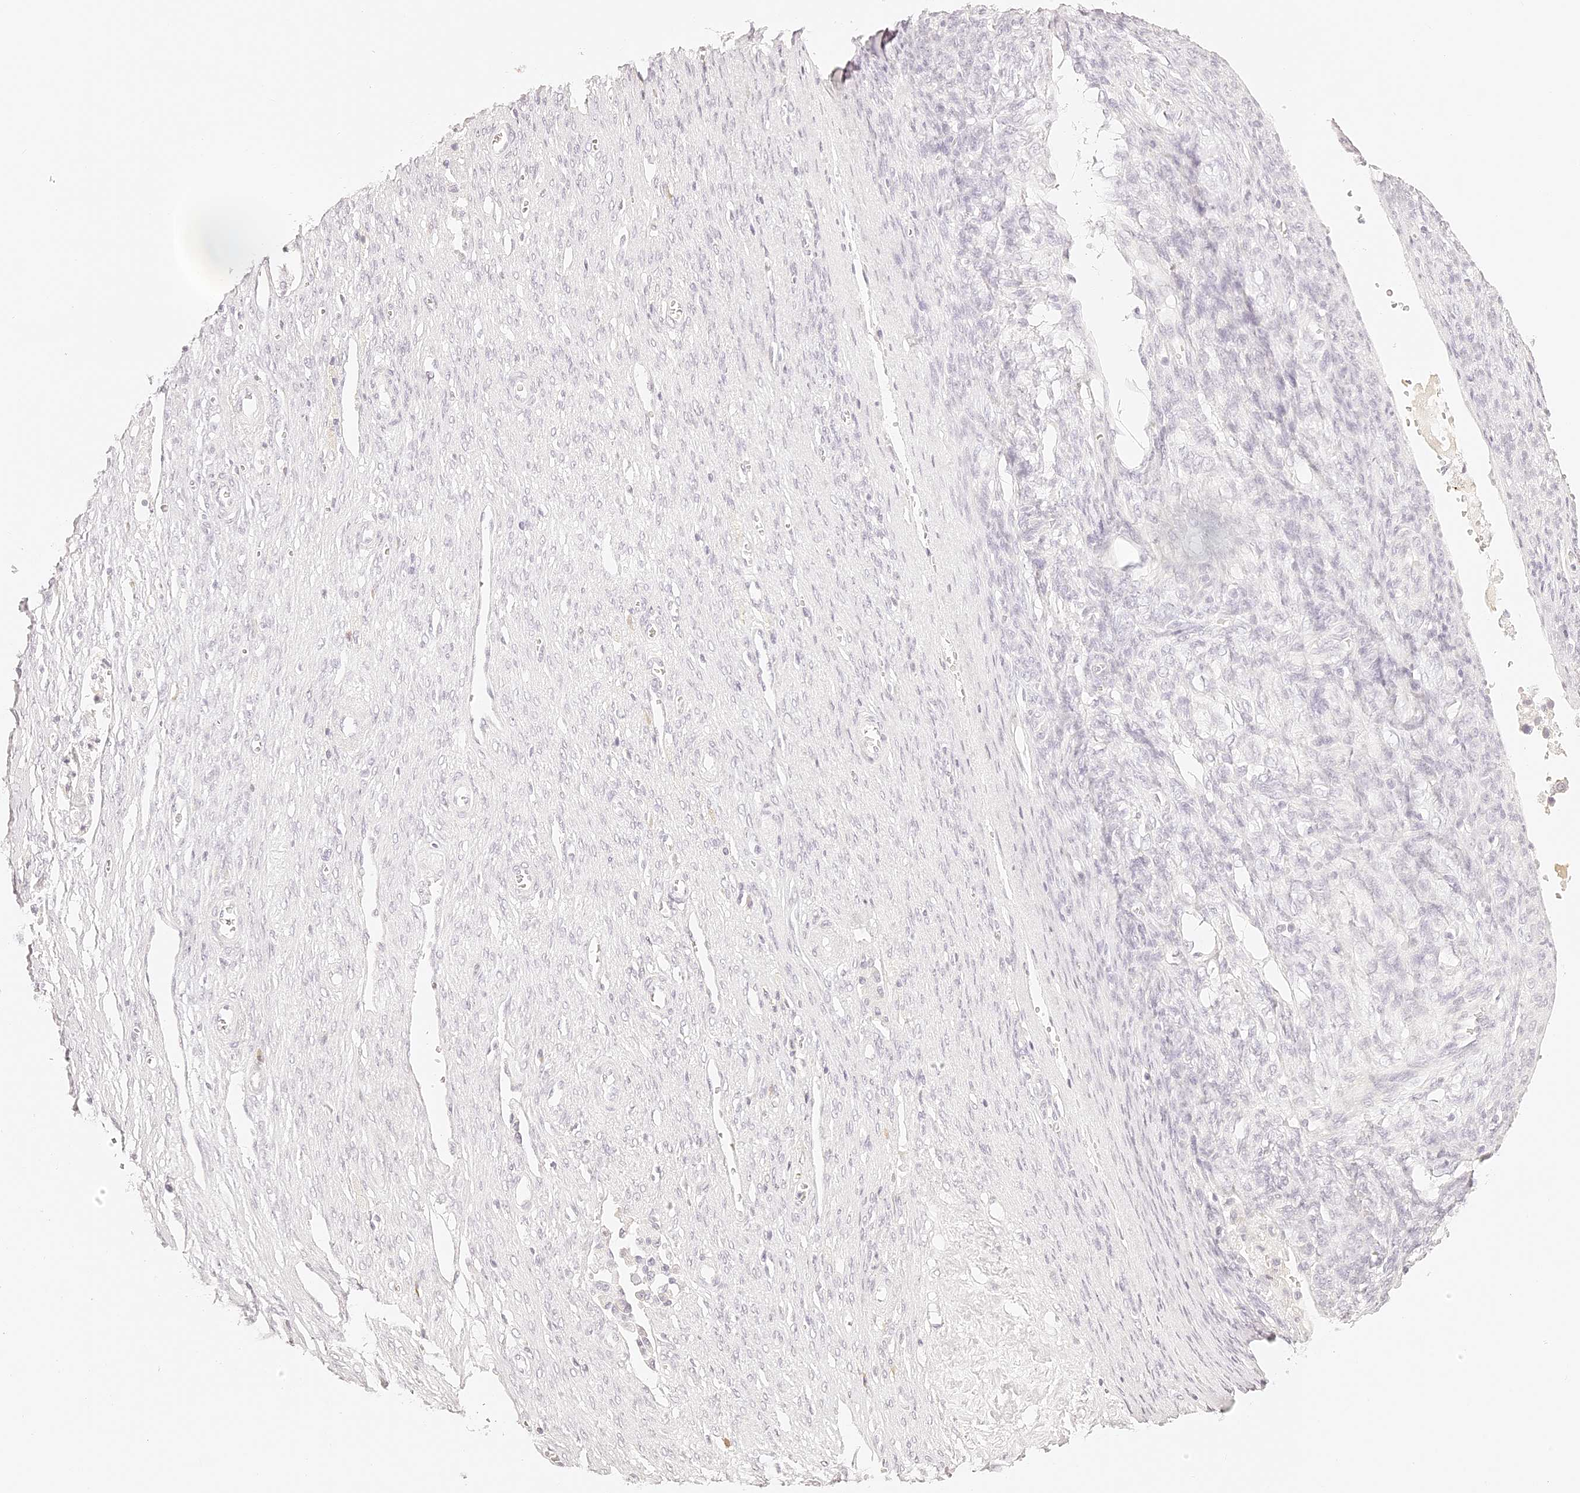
{"staining": {"intensity": "negative", "quantity": "none", "location": "none"}, "tissue": "ovarian cancer", "cell_type": "Tumor cells", "image_type": "cancer", "snomed": [{"axis": "morphology", "description": "Cystadenocarcinoma, serous, NOS"}, {"axis": "topography", "description": "Ovary"}], "caption": "Immunohistochemistry (IHC) image of ovarian serous cystadenocarcinoma stained for a protein (brown), which demonstrates no staining in tumor cells.", "gene": "TRIM45", "patient": {"sex": "female", "age": 44}}